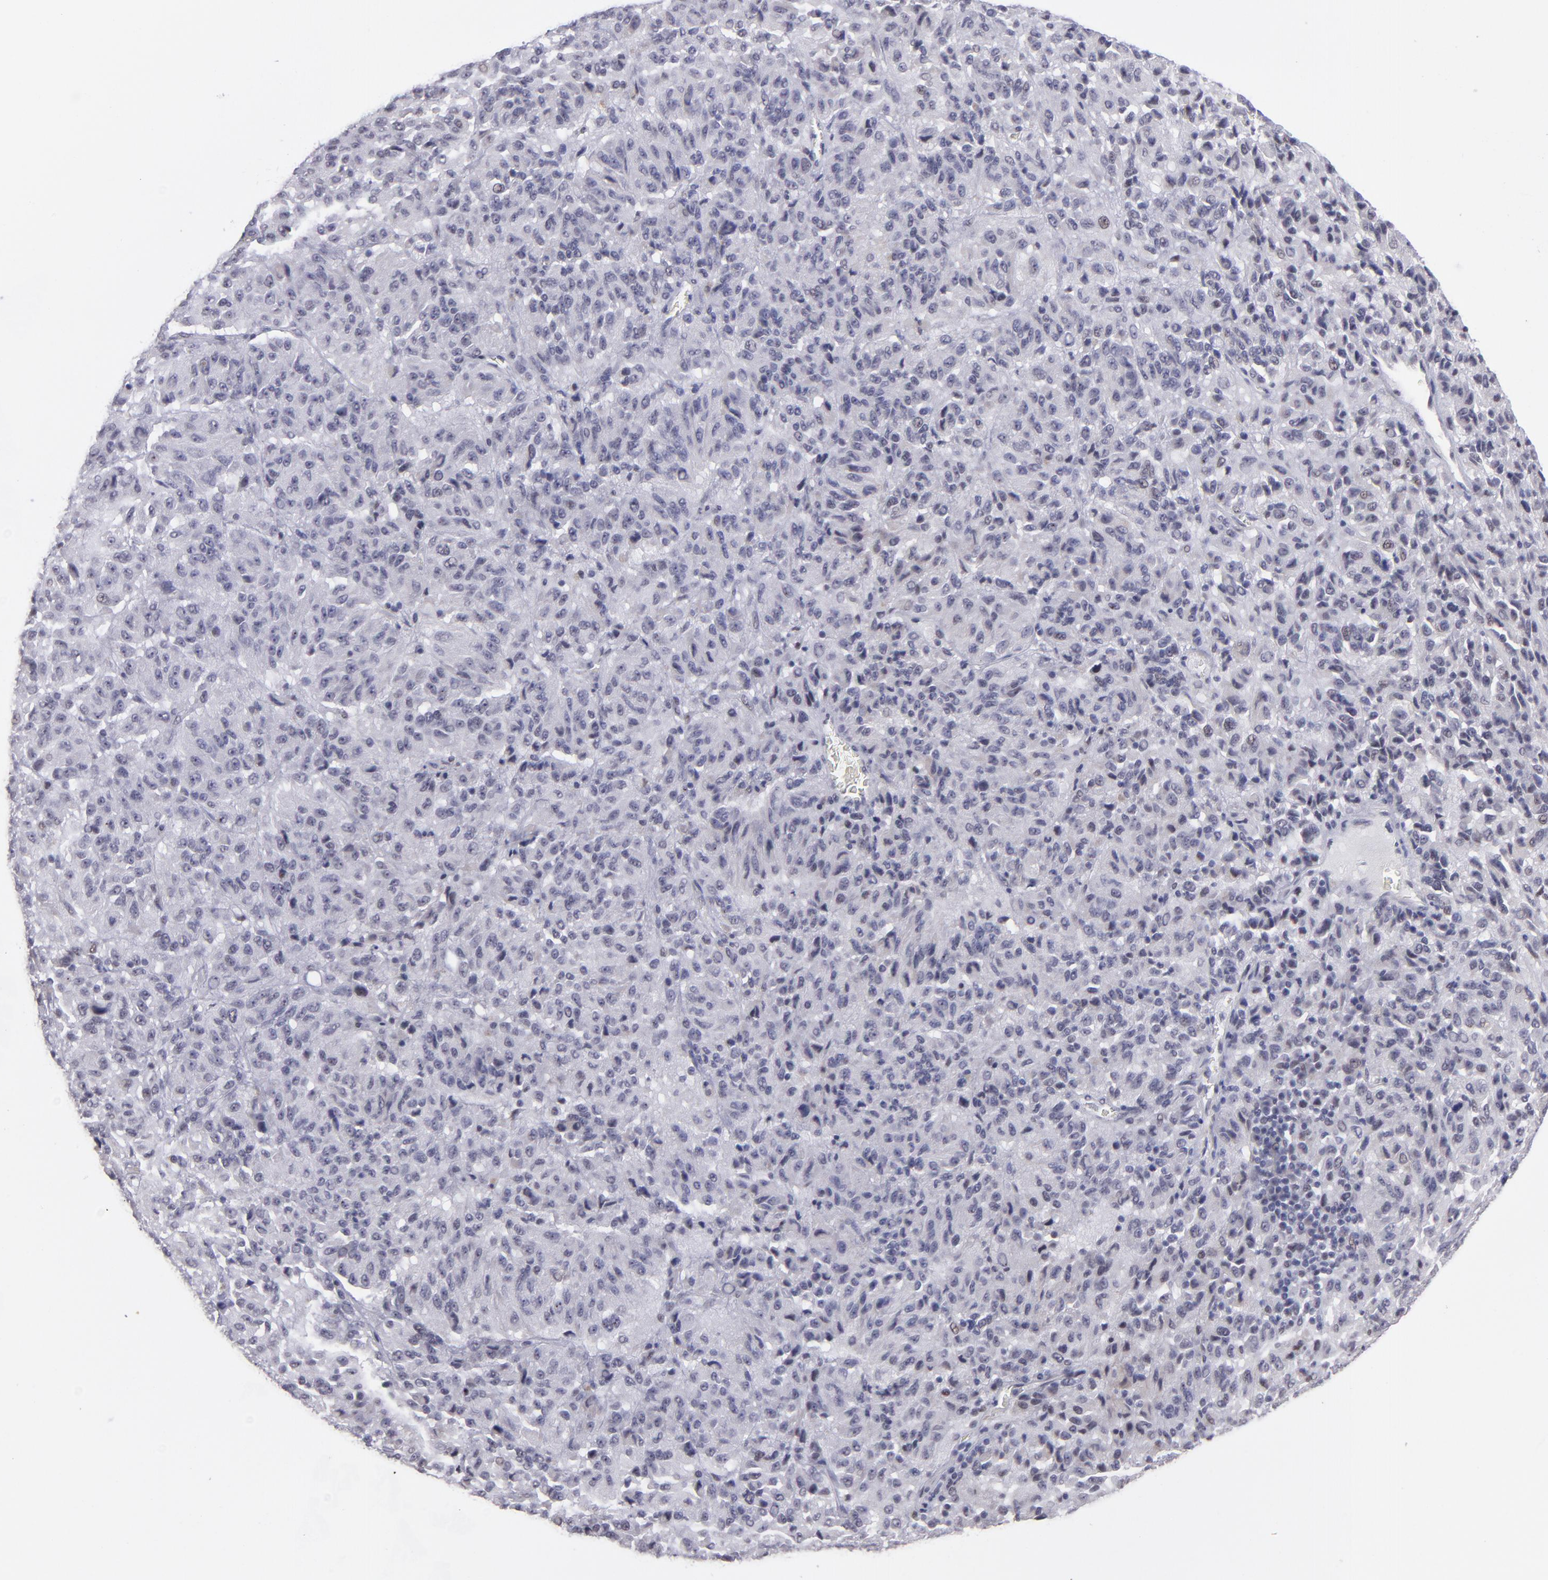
{"staining": {"intensity": "weak", "quantity": "<25%", "location": "nuclear"}, "tissue": "melanoma", "cell_type": "Tumor cells", "image_type": "cancer", "snomed": [{"axis": "morphology", "description": "Malignant melanoma, Metastatic site"}, {"axis": "topography", "description": "Lung"}], "caption": "Melanoma stained for a protein using immunohistochemistry (IHC) displays no expression tumor cells.", "gene": "OTUB2", "patient": {"sex": "male", "age": 64}}